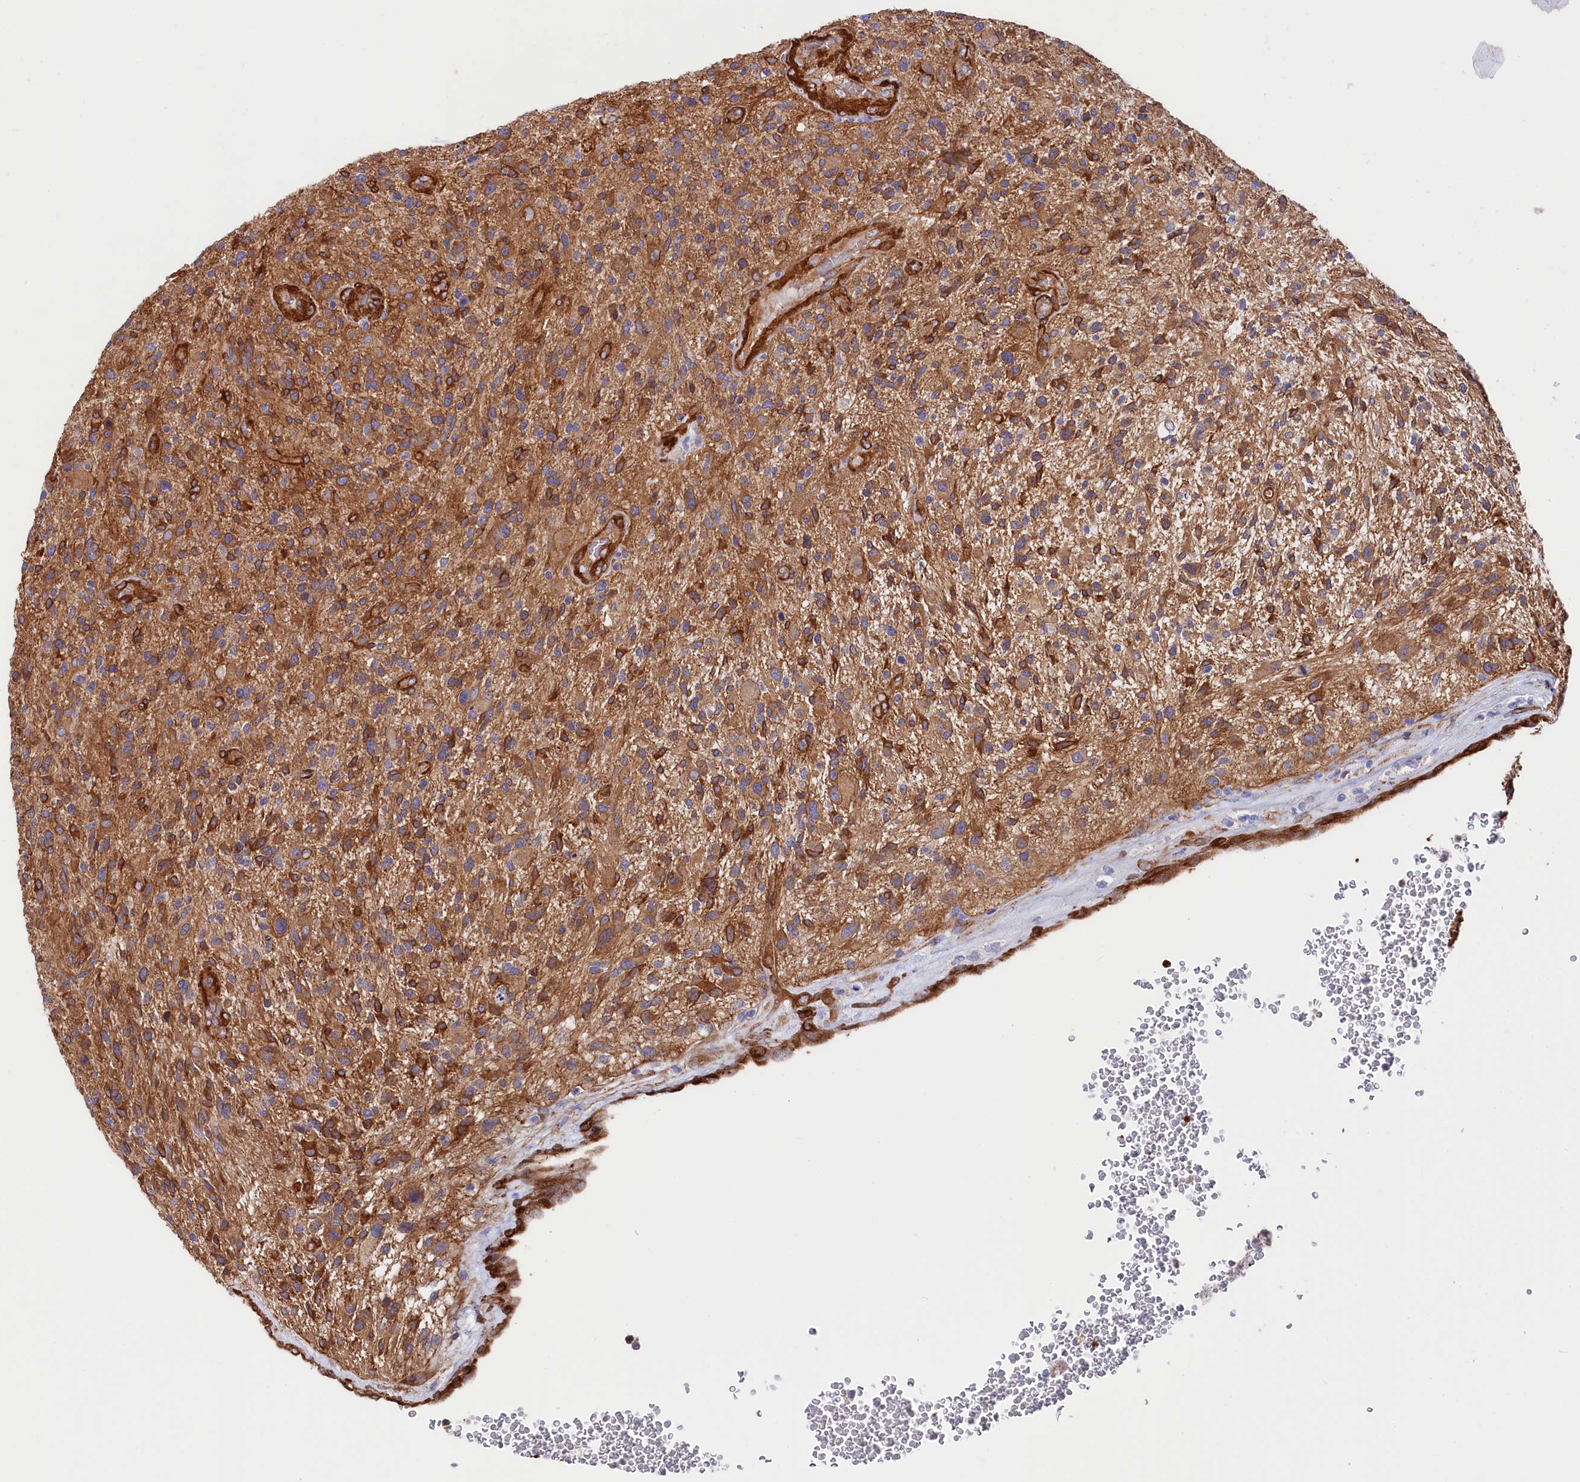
{"staining": {"intensity": "moderate", "quantity": ">75%", "location": "cytoplasmic/membranous"}, "tissue": "glioma", "cell_type": "Tumor cells", "image_type": "cancer", "snomed": [{"axis": "morphology", "description": "Glioma, malignant, High grade"}, {"axis": "topography", "description": "Brain"}], "caption": "Immunohistochemistry (IHC) image of neoplastic tissue: glioma stained using IHC reveals medium levels of moderate protein expression localized specifically in the cytoplasmic/membranous of tumor cells, appearing as a cytoplasmic/membranous brown color.", "gene": "TNKS1BP1", "patient": {"sex": "male", "age": 47}}